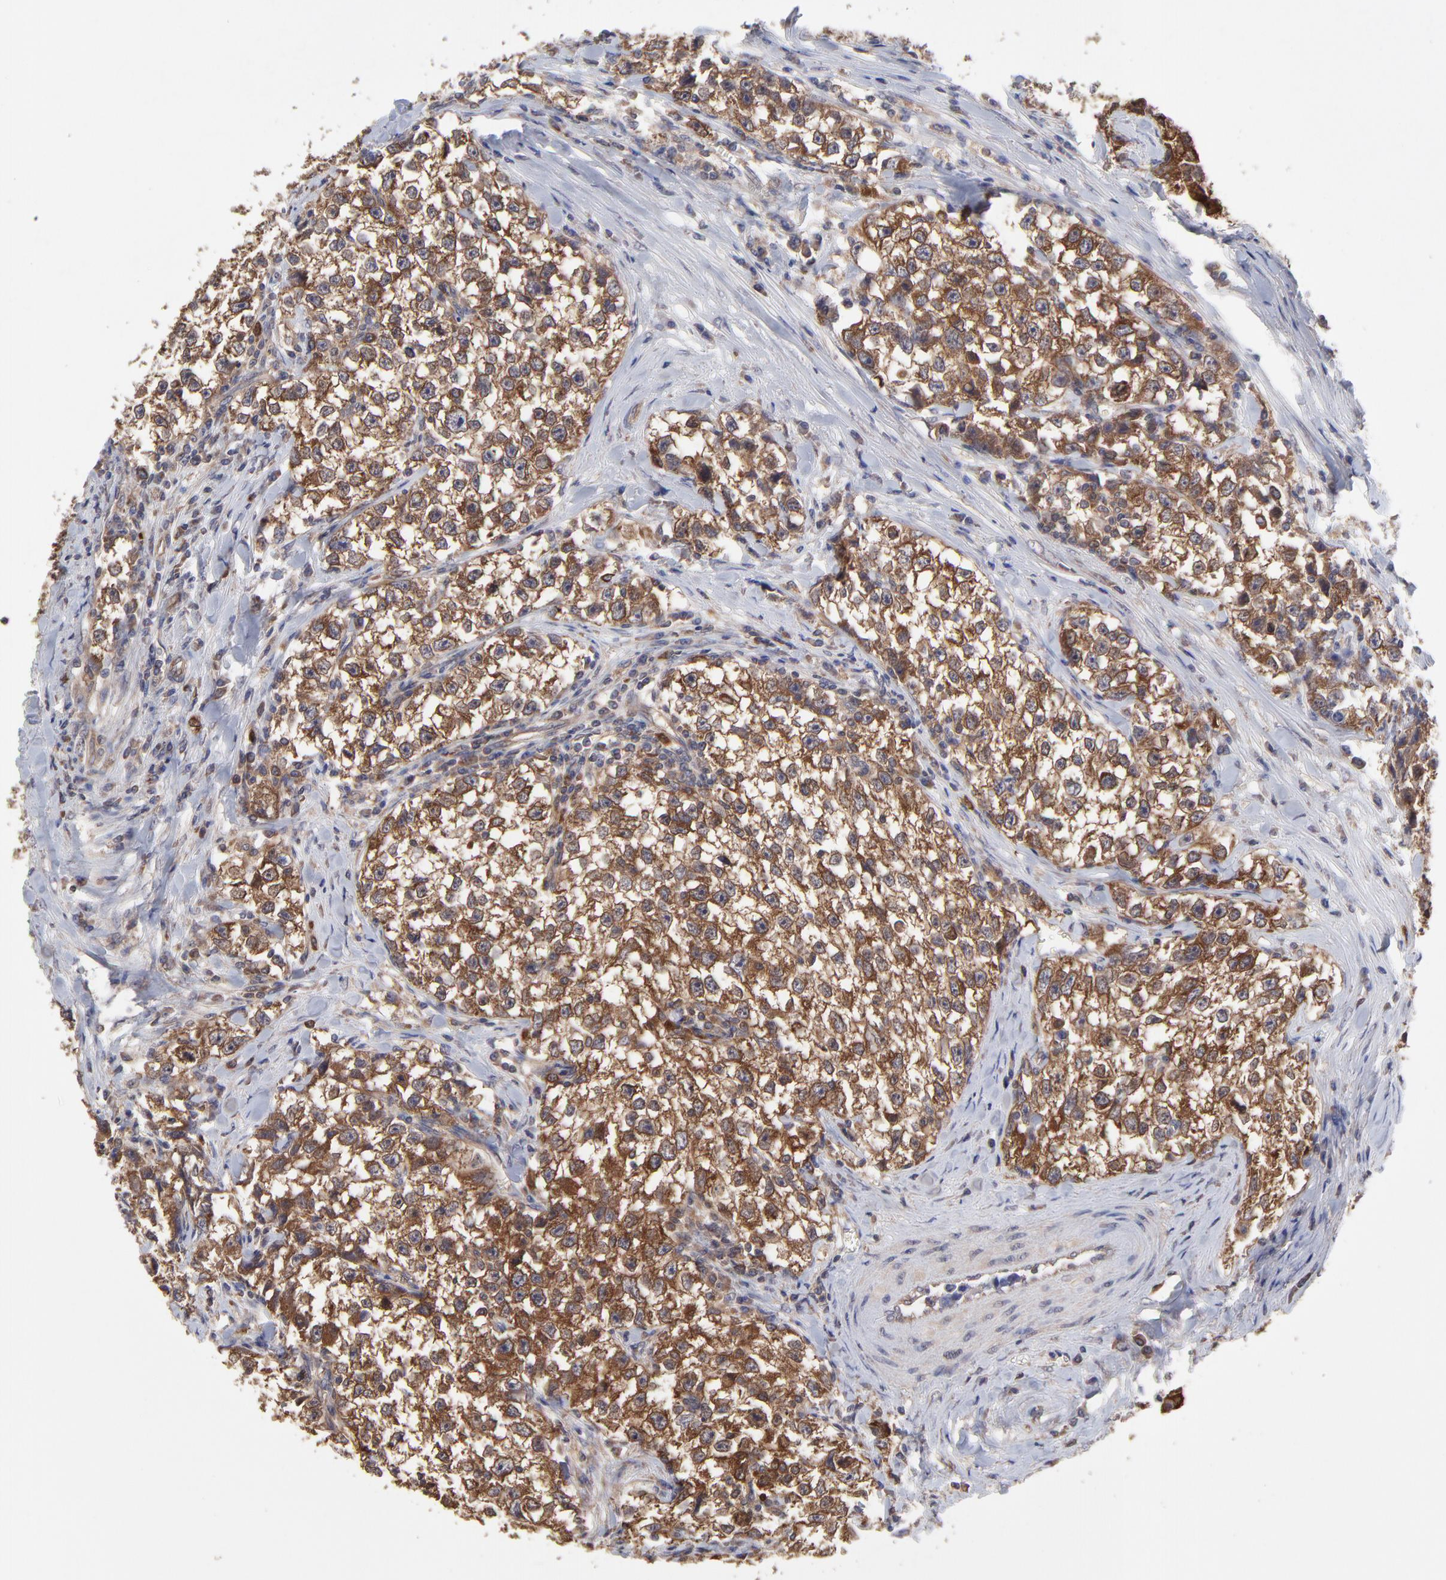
{"staining": {"intensity": "strong", "quantity": ">75%", "location": "cytoplasmic/membranous"}, "tissue": "testis cancer", "cell_type": "Tumor cells", "image_type": "cancer", "snomed": [{"axis": "morphology", "description": "Seminoma, NOS"}, {"axis": "morphology", "description": "Carcinoma, Embryonal, NOS"}, {"axis": "topography", "description": "Testis"}], "caption": "Protein expression analysis of seminoma (testis) shows strong cytoplasmic/membranous positivity in about >75% of tumor cells.", "gene": "GART", "patient": {"sex": "male", "age": 30}}